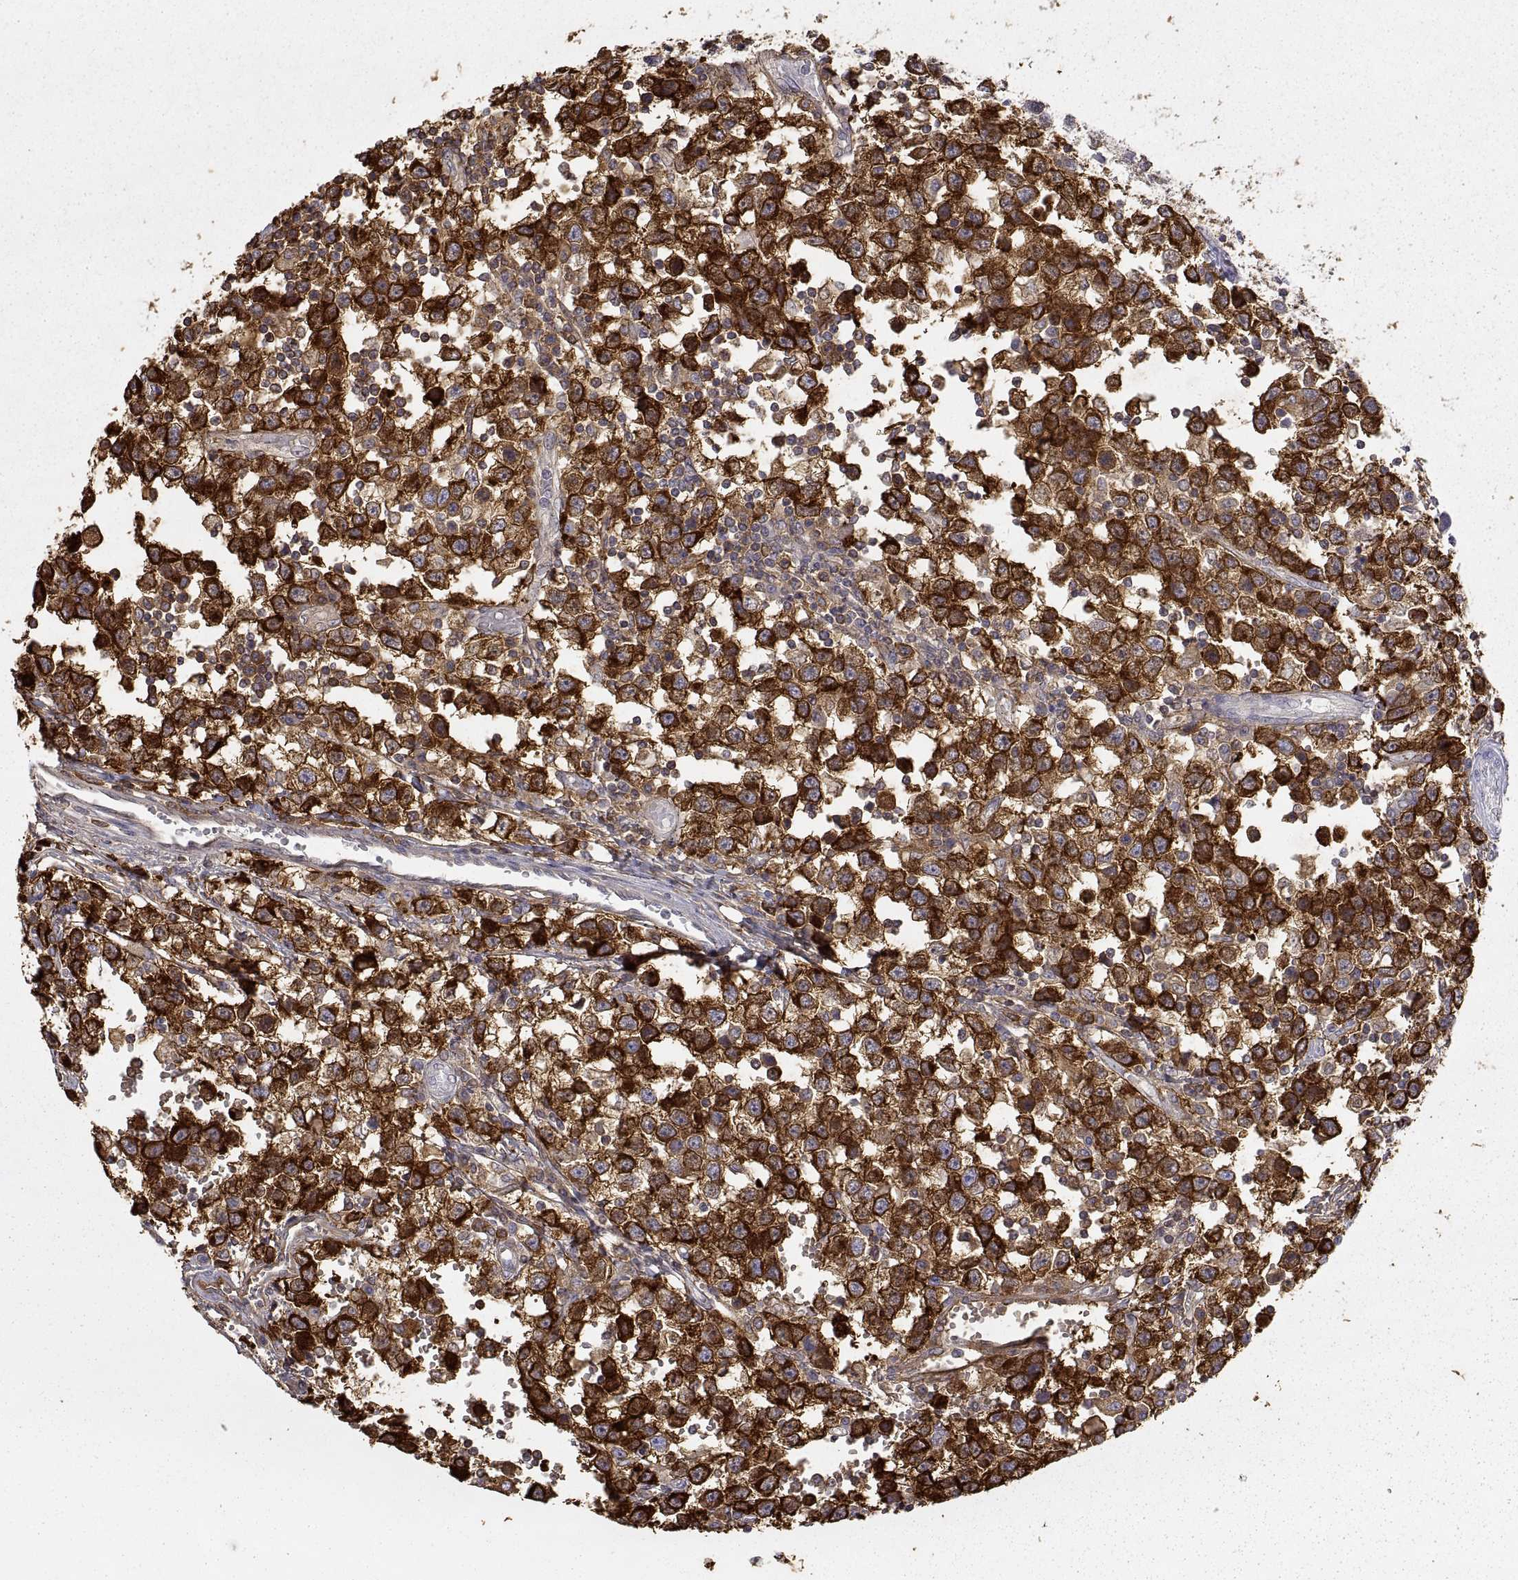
{"staining": {"intensity": "strong", "quantity": ">75%", "location": "cytoplasmic/membranous"}, "tissue": "testis cancer", "cell_type": "Tumor cells", "image_type": "cancer", "snomed": [{"axis": "morphology", "description": "Seminoma, NOS"}, {"axis": "topography", "description": "Testis"}], "caption": "Testis seminoma stained for a protein exhibits strong cytoplasmic/membranous positivity in tumor cells.", "gene": "HSP90AB1", "patient": {"sex": "male", "age": 34}}